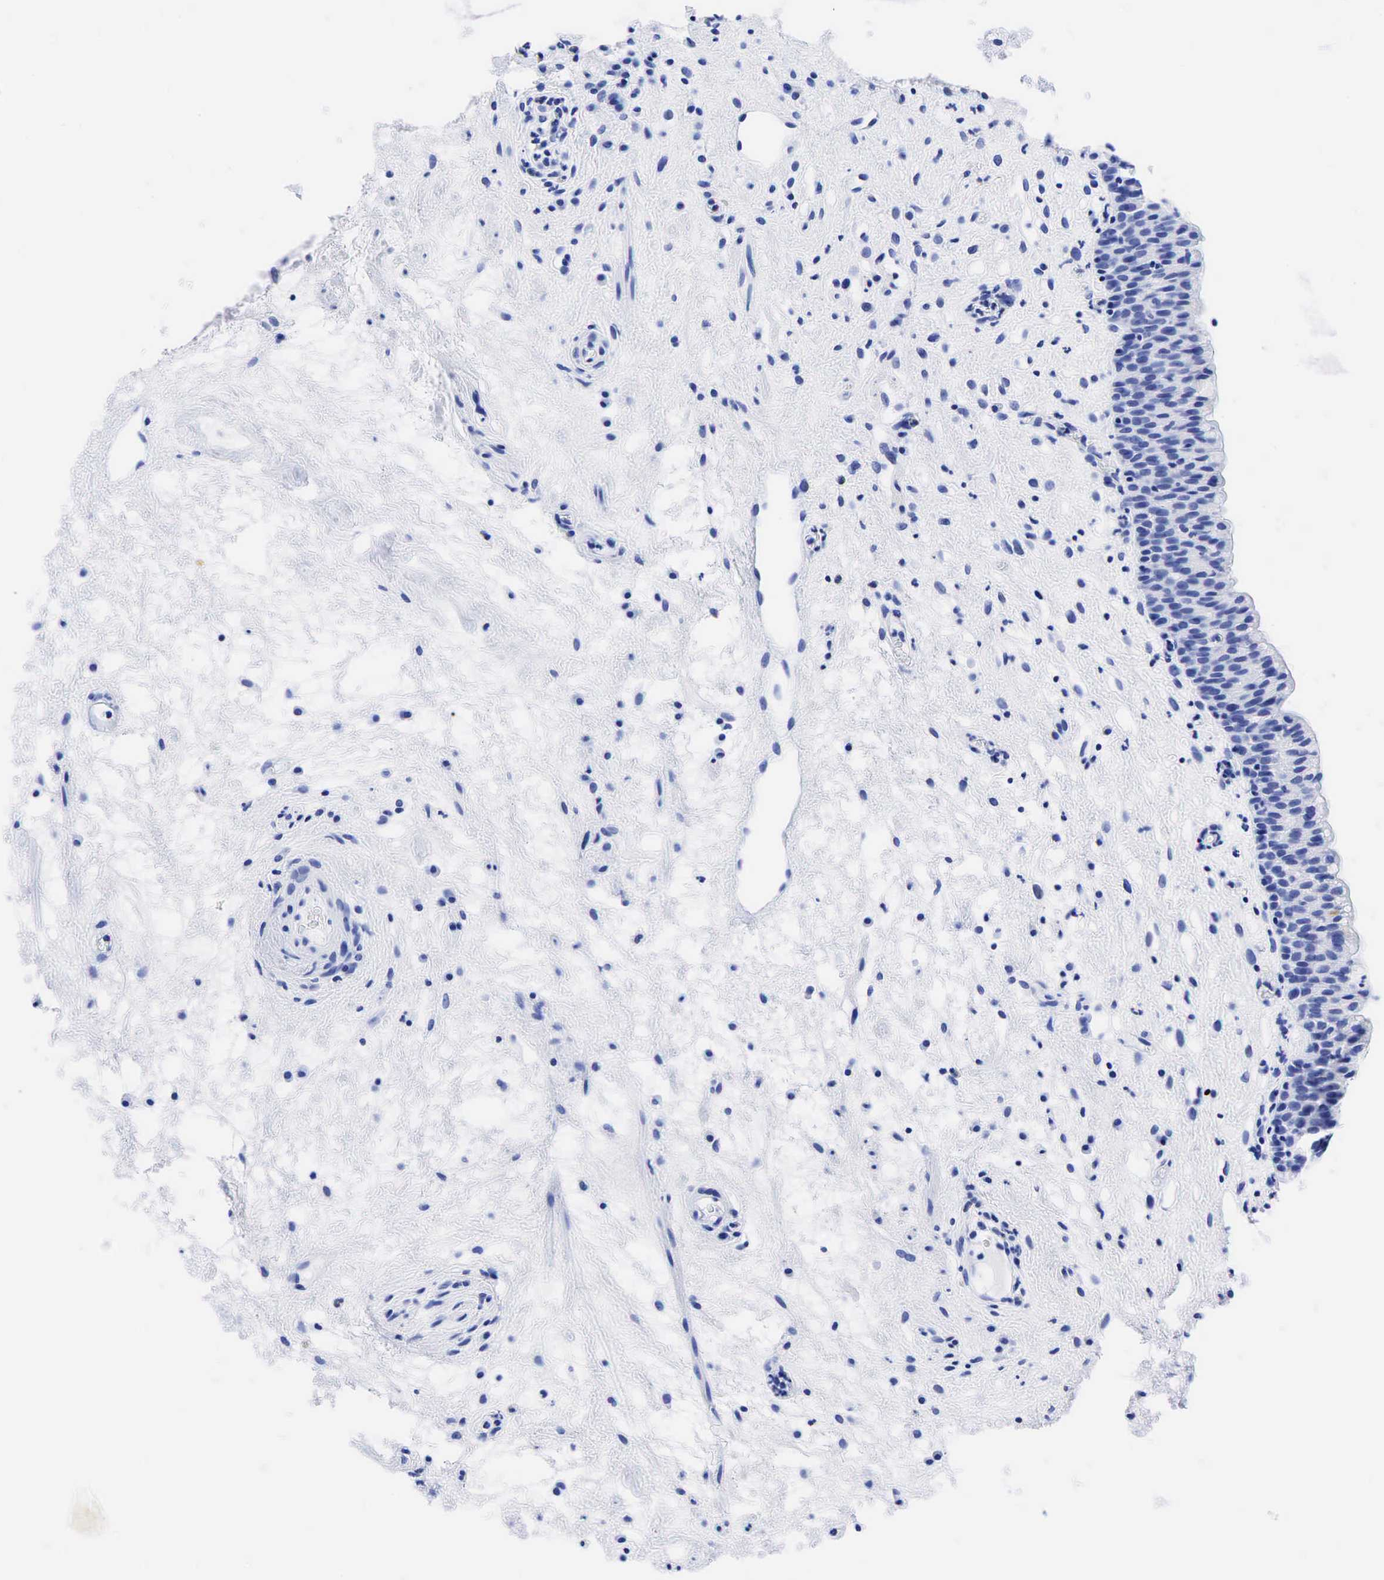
{"staining": {"intensity": "moderate", "quantity": "25%-75%", "location": "cytoplasmic/membranous"}, "tissue": "urinary bladder", "cell_type": "Urothelial cells", "image_type": "normal", "snomed": [{"axis": "morphology", "description": "Normal tissue, NOS"}, {"axis": "topography", "description": "Urinary bladder"}], "caption": "Immunohistochemistry (IHC) image of benign urinary bladder stained for a protein (brown), which exhibits medium levels of moderate cytoplasmic/membranous positivity in approximately 25%-75% of urothelial cells.", "gene": "CEACAM5", "patient": {"sex": "male", "age": 48}}